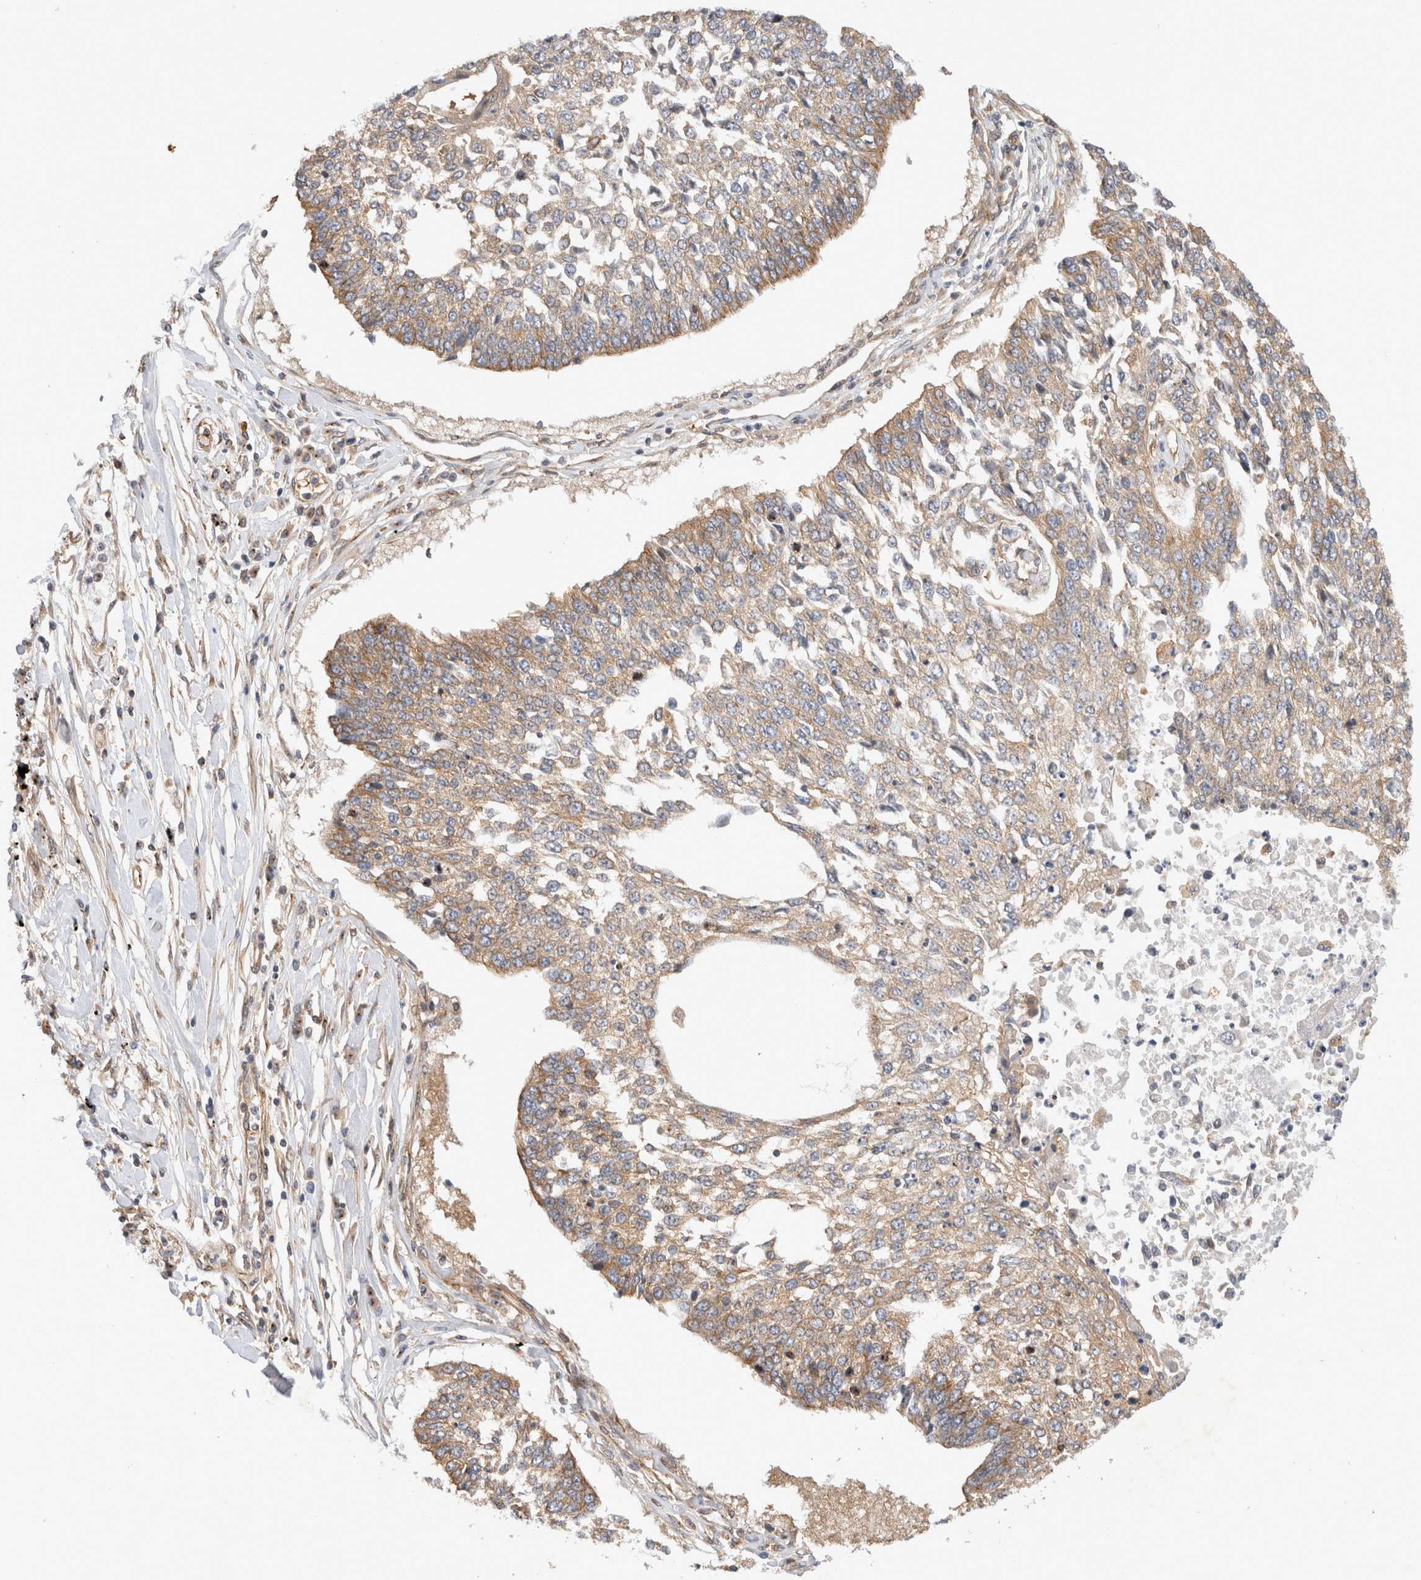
{"staining": {"intensity": "weak", "quantity": "25%-75%", "location": "cytoplasmic/membranous"}, "tissue": "lung cancer", "cell_type": "Tumor cells", "image_type": "cancer", "snomed": [{"axis": "morphology", "description": "Normal tissue, NOS"}, {"axis": "morphology", "description": "Squamous cell carcinoma, NOS"}, {"axis": "topography", "description": "Cartilage tissue"}, {"axis": "topography", "description": "Bronchus"}, {"axis": "topography", "description": "Lung"}, {"axis": "topography", "description": "Peripheral nerve tissue"}], "caption": "This is a photomicrograph of immunohistochemistry (IHC) staining of lung squamous cell carcinoma, which shows weak expression in the cytoplasmic/membranous of tumor cells.", "gene": "GPR150", "patient": {"sex": "female", "age": 49}}